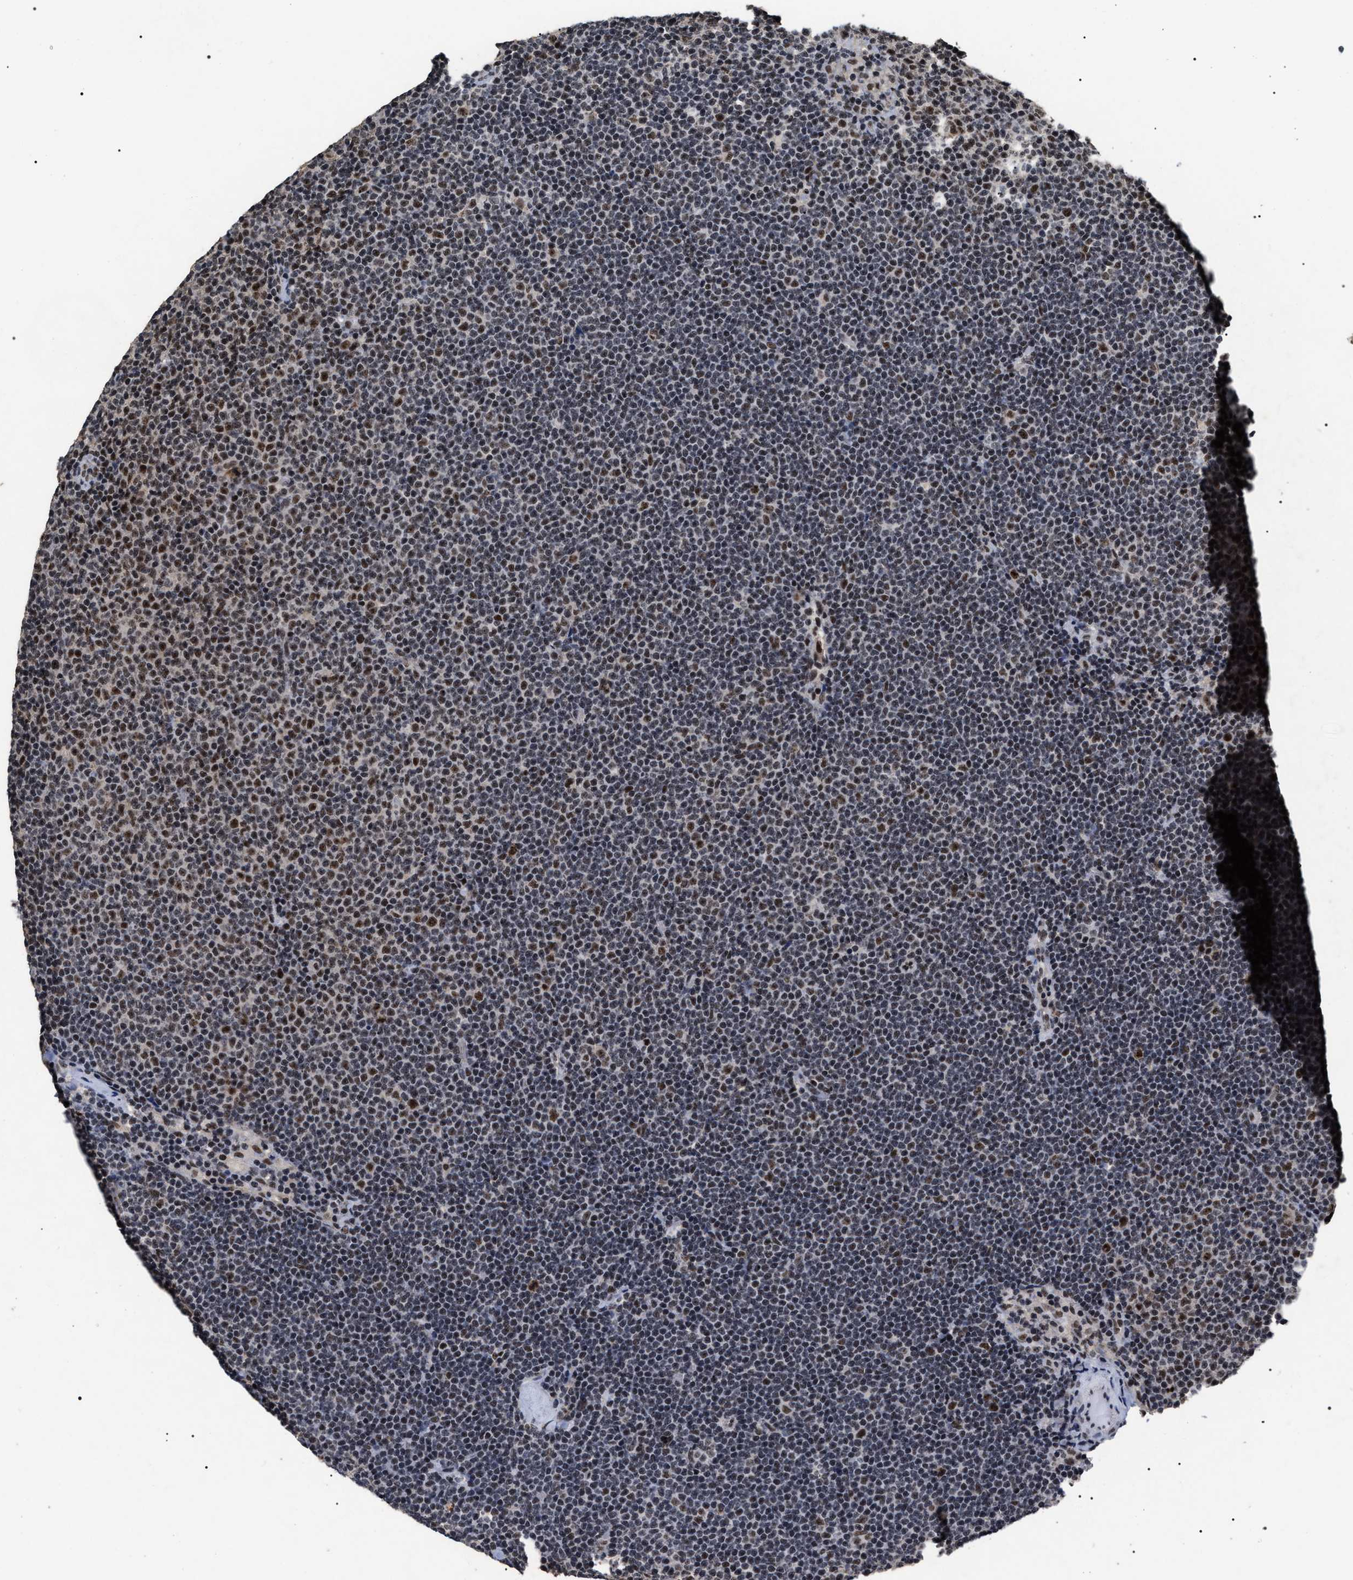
{"staining": {"intensity": "moderate", "quantity": "25%-75%", "location": "nuclear"}, "tissue": "lymphoma", "cell_type": "Tumor cells", "image_type": "cancer", "snomed": [{"axis": "morphology", "description": "Malignant lymphoma, non-Hodgkin's type, Low grade"}, {"axis": "topography", "description": "Lymph node"}], "caption": "Protein staining by immunohistochemistry (IHC) shows moderate nuclear positivity in approximately 25%-75% of tumor cells in lymphoma.", "gene": "RRP1B", "patient": {"sex": "female", "age": 53}}